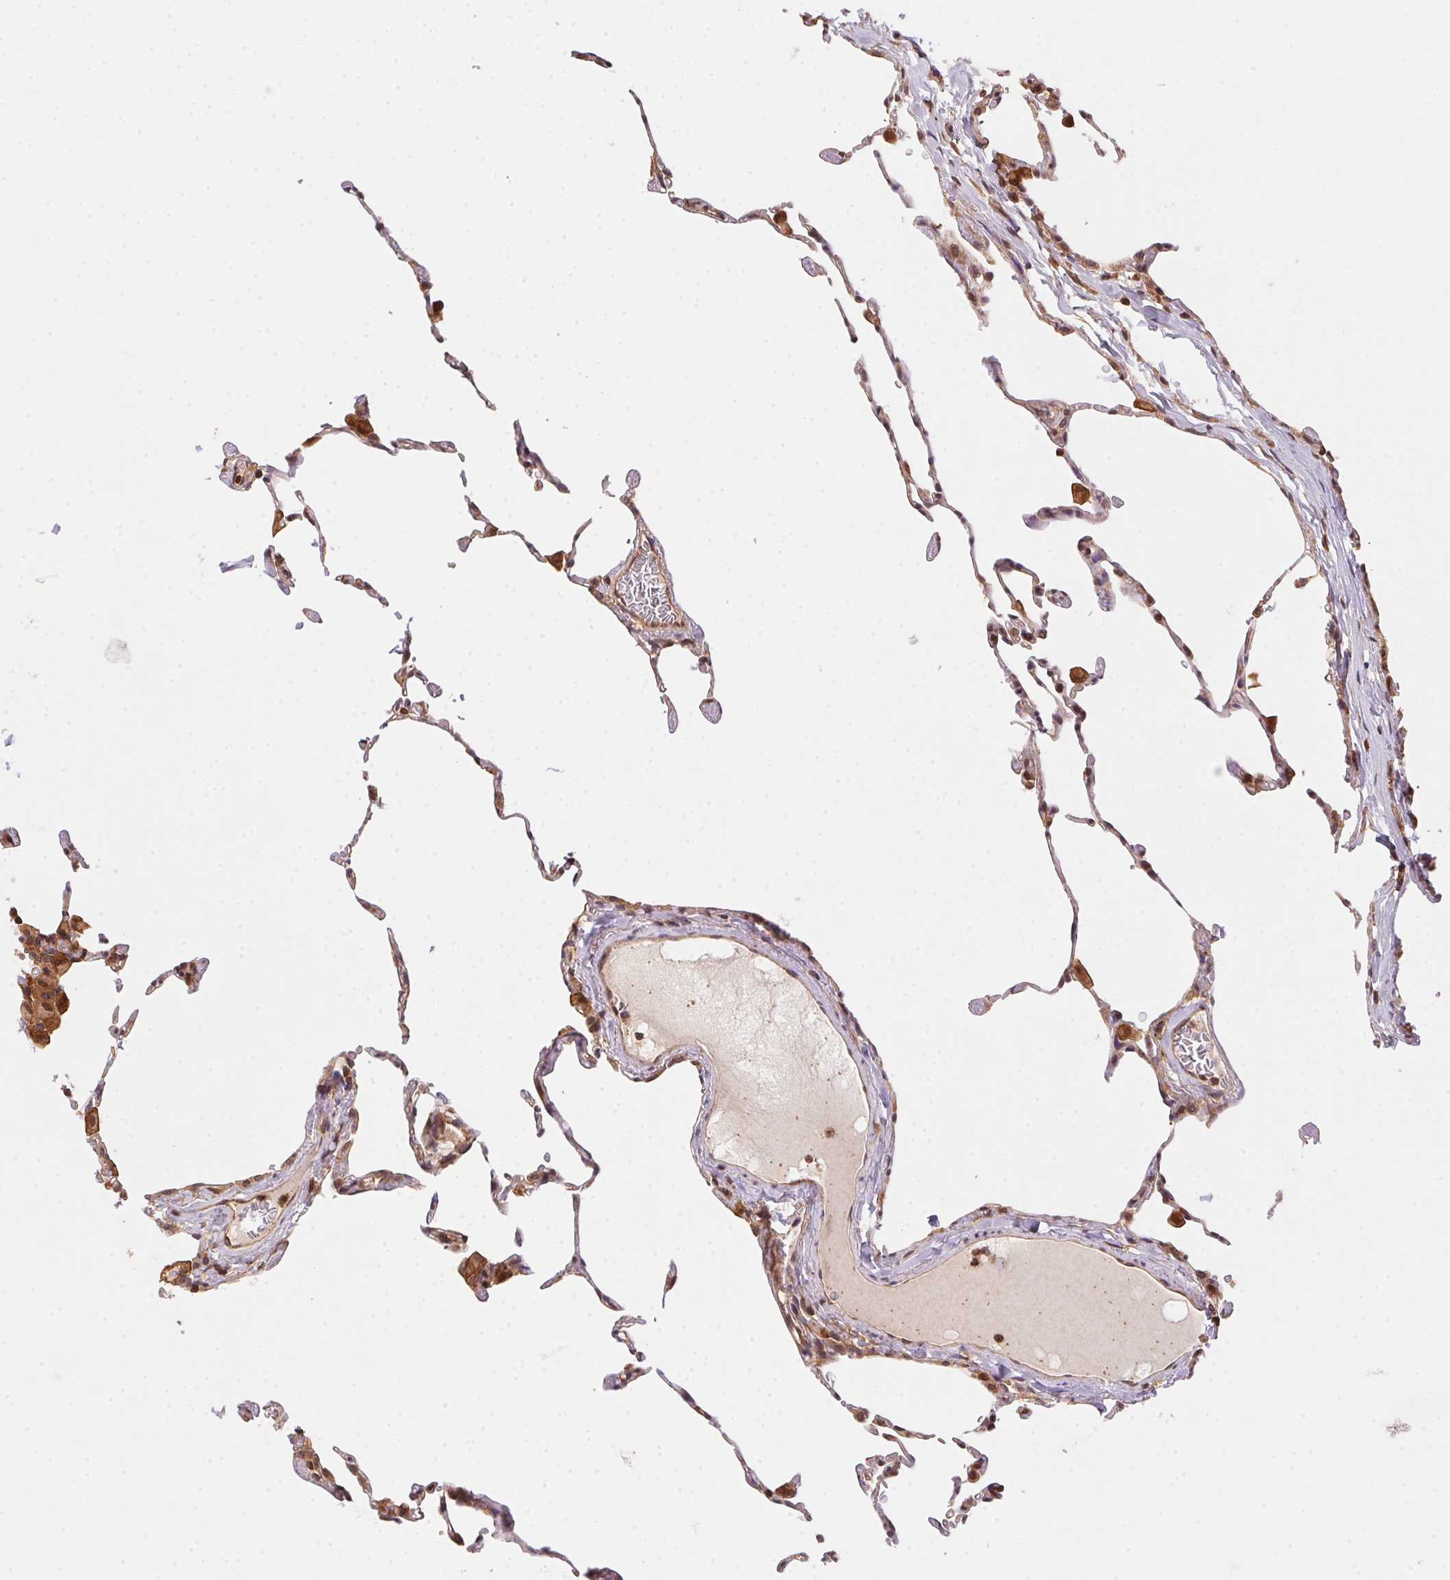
{"staining": {"intensity": "weak", "quantity": "<25%", "location": "cytoplasmic/membranous"}, "tissue": "lung", "cell_type": "Alveolar cells", "image_type": "normal", "snomed": [{"axis": "morphology", "description": "Normal tissue, NOS"}, {"axis": "topography", "description": "Lung"}], "caption": "Lung was stained to show a protein in brown. There is no significant positivity in alveolar cells. (Stains: DAB immunohistochemistry (IHC) with hematoxylin counter stain, Microscopy: brightfield microscopy at high magnification).", "gene": "MEX3D", "patient": {"sex": "female", "age": 57}}